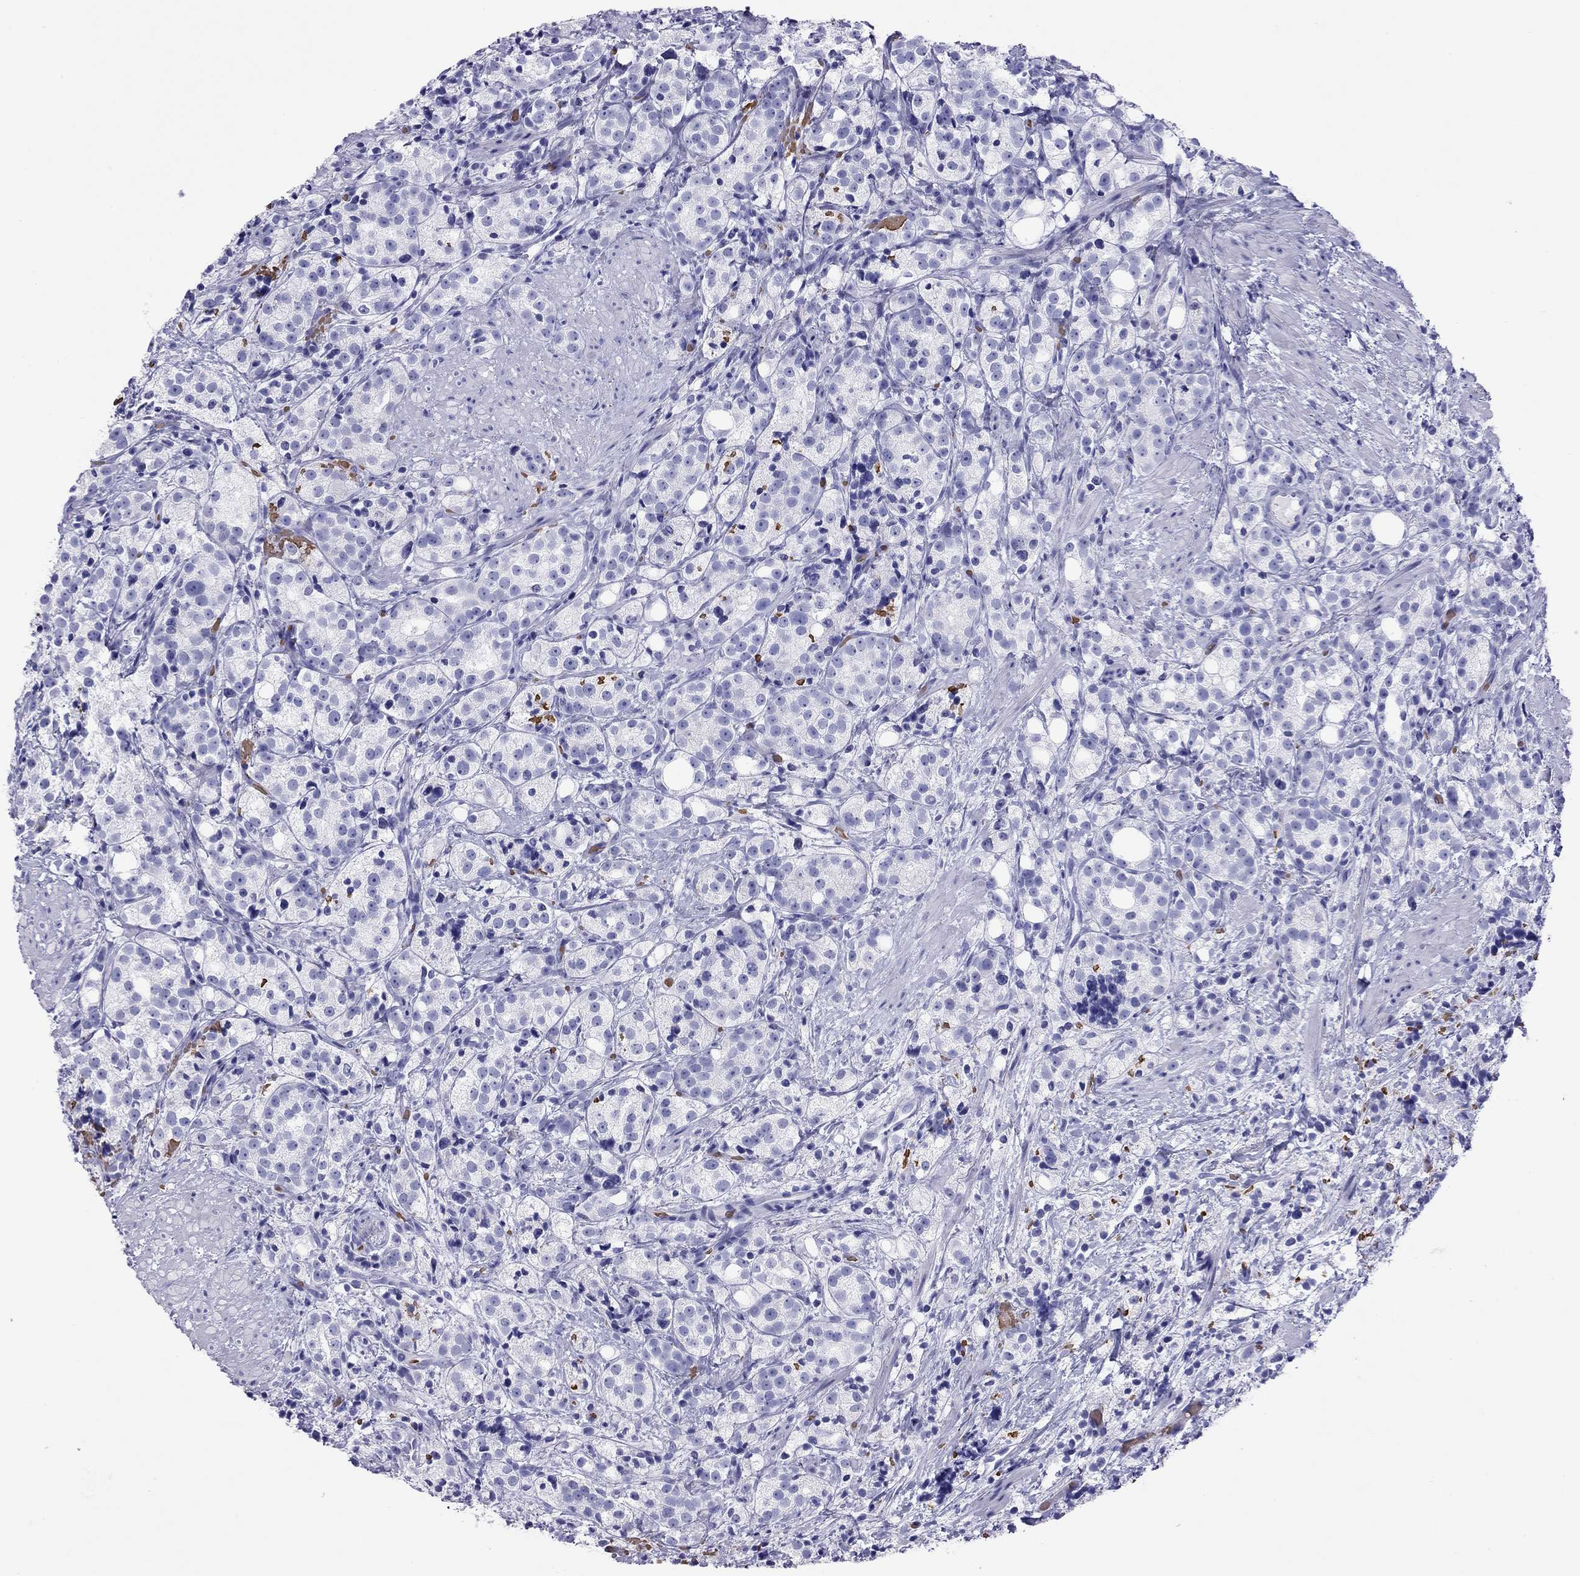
{"staining": {"intensity": "negative", "quantity": "none", "location": "none"}, "tissue": "prostate cancer", "cell_type": "Tumor cells", "image_type": "cancer", "snomed": [{"axis": "morphology", "description": "Adenocarcinoma, High grade"}, {"axis": "topography", "description": "Prostate"}], "caption": "Protein analysis of prostate cancer (high-grade adenocarcinoma) shows no significant staining in tumor cells.", "gene": "PTPRN", "patient": {"sex": "male", "age": 53}}